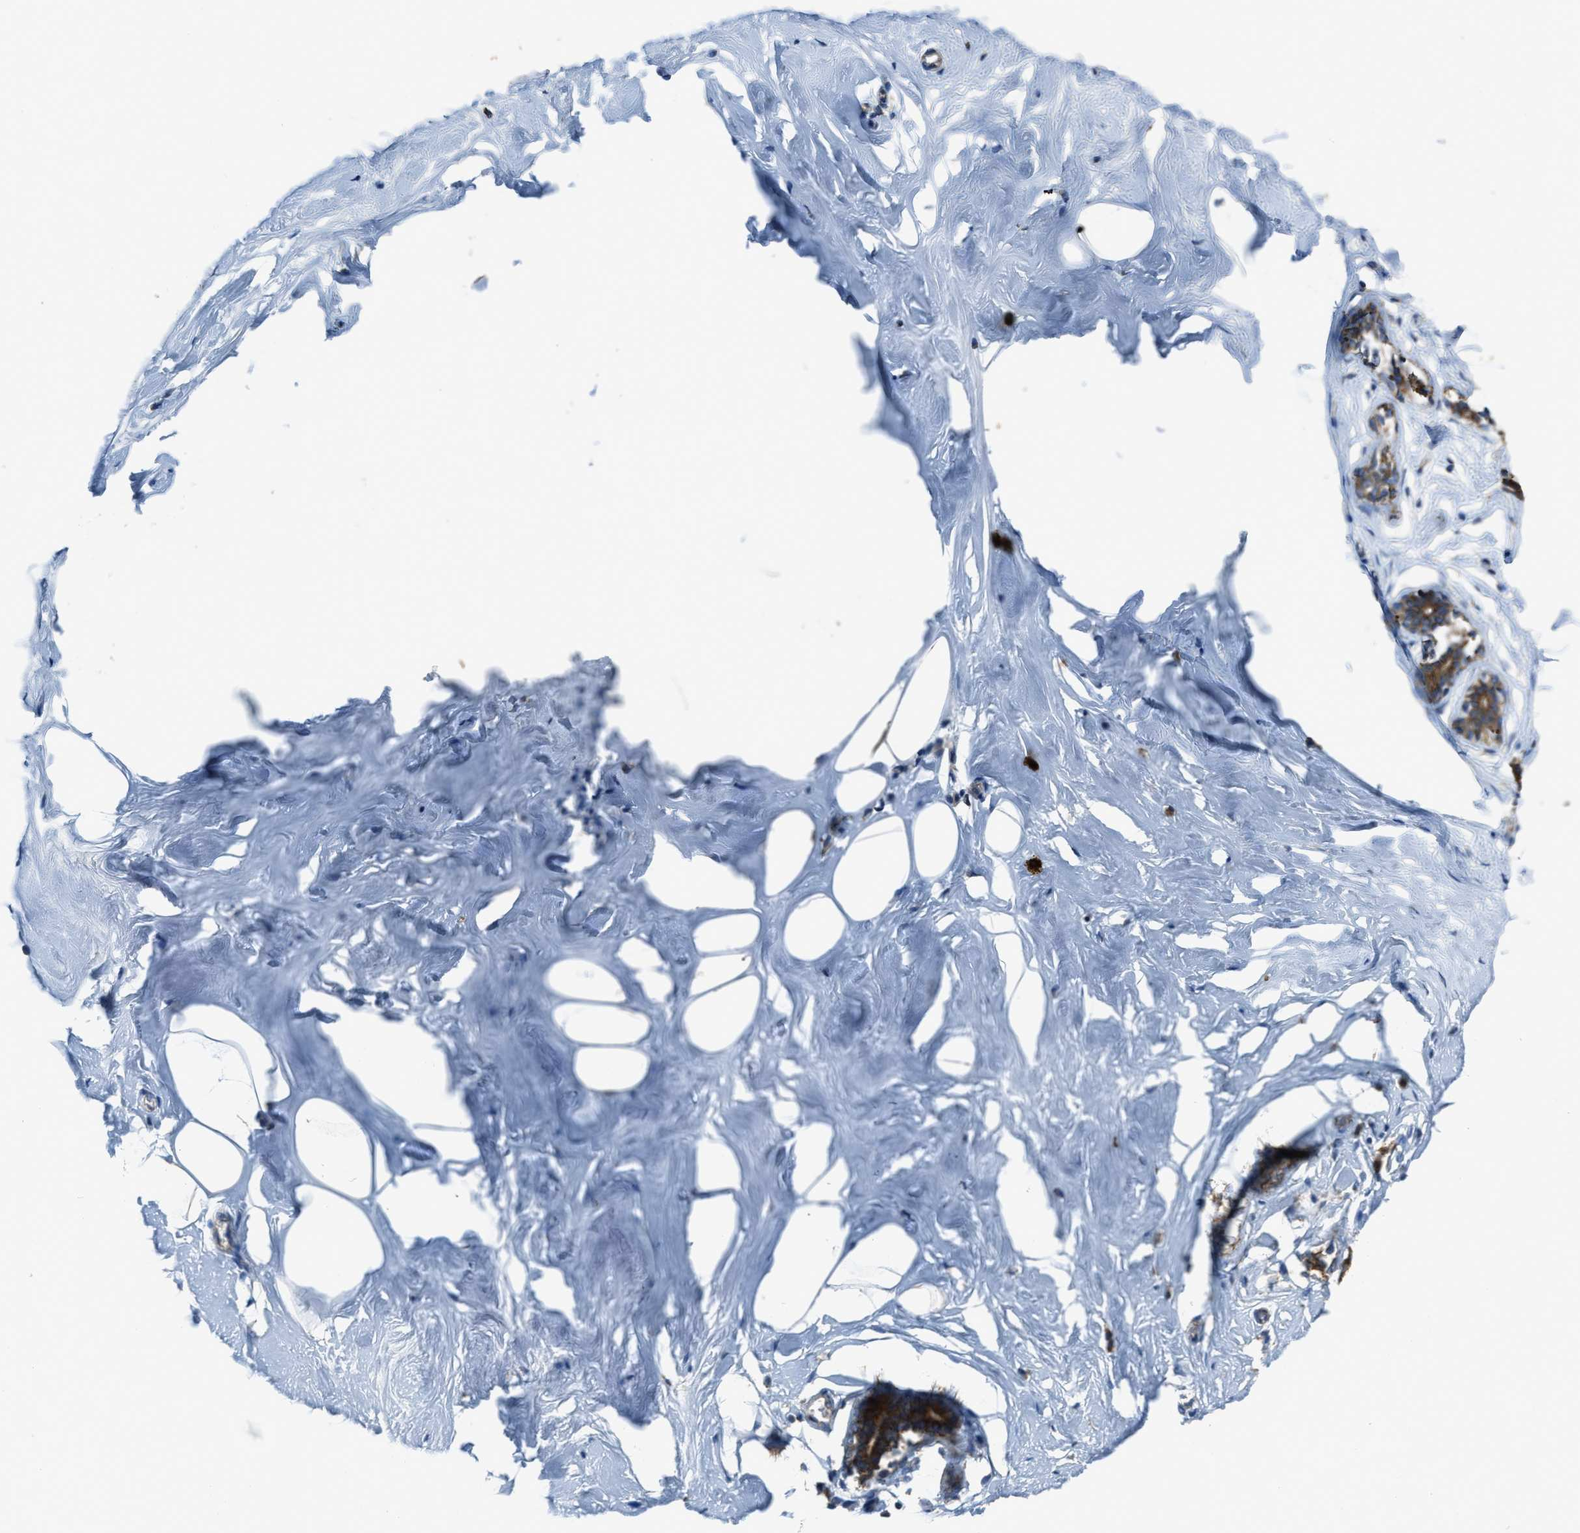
{"staining": {"intensity": "moderate", "quantity": ">75%", "location": "cytoplasmic/membranous,nuclear"}, "tissue": "adipose tissue", "cell_type": "Adipocytes", "image_type": "normal", "snomed": [{"axis": "morphology", "description": "Normal tissue, NOS"}, {"axis": "morphology", "description": "Fibrosis, NOS"}, {"axis": "topography", "description": "Breast"}, {"axis": "topography", "description": "Adipose tissue"}], "caption": "The immunohistochemical stain highlights moderate cytoplasmic/membranous,nuclear positivity in adipocytes of benign adipose tissue. (Brightfield microscopy of DAB IHC at high magnification).", "gene": "SLC25A11", "patient": {"sex": "female", "age": 39}}